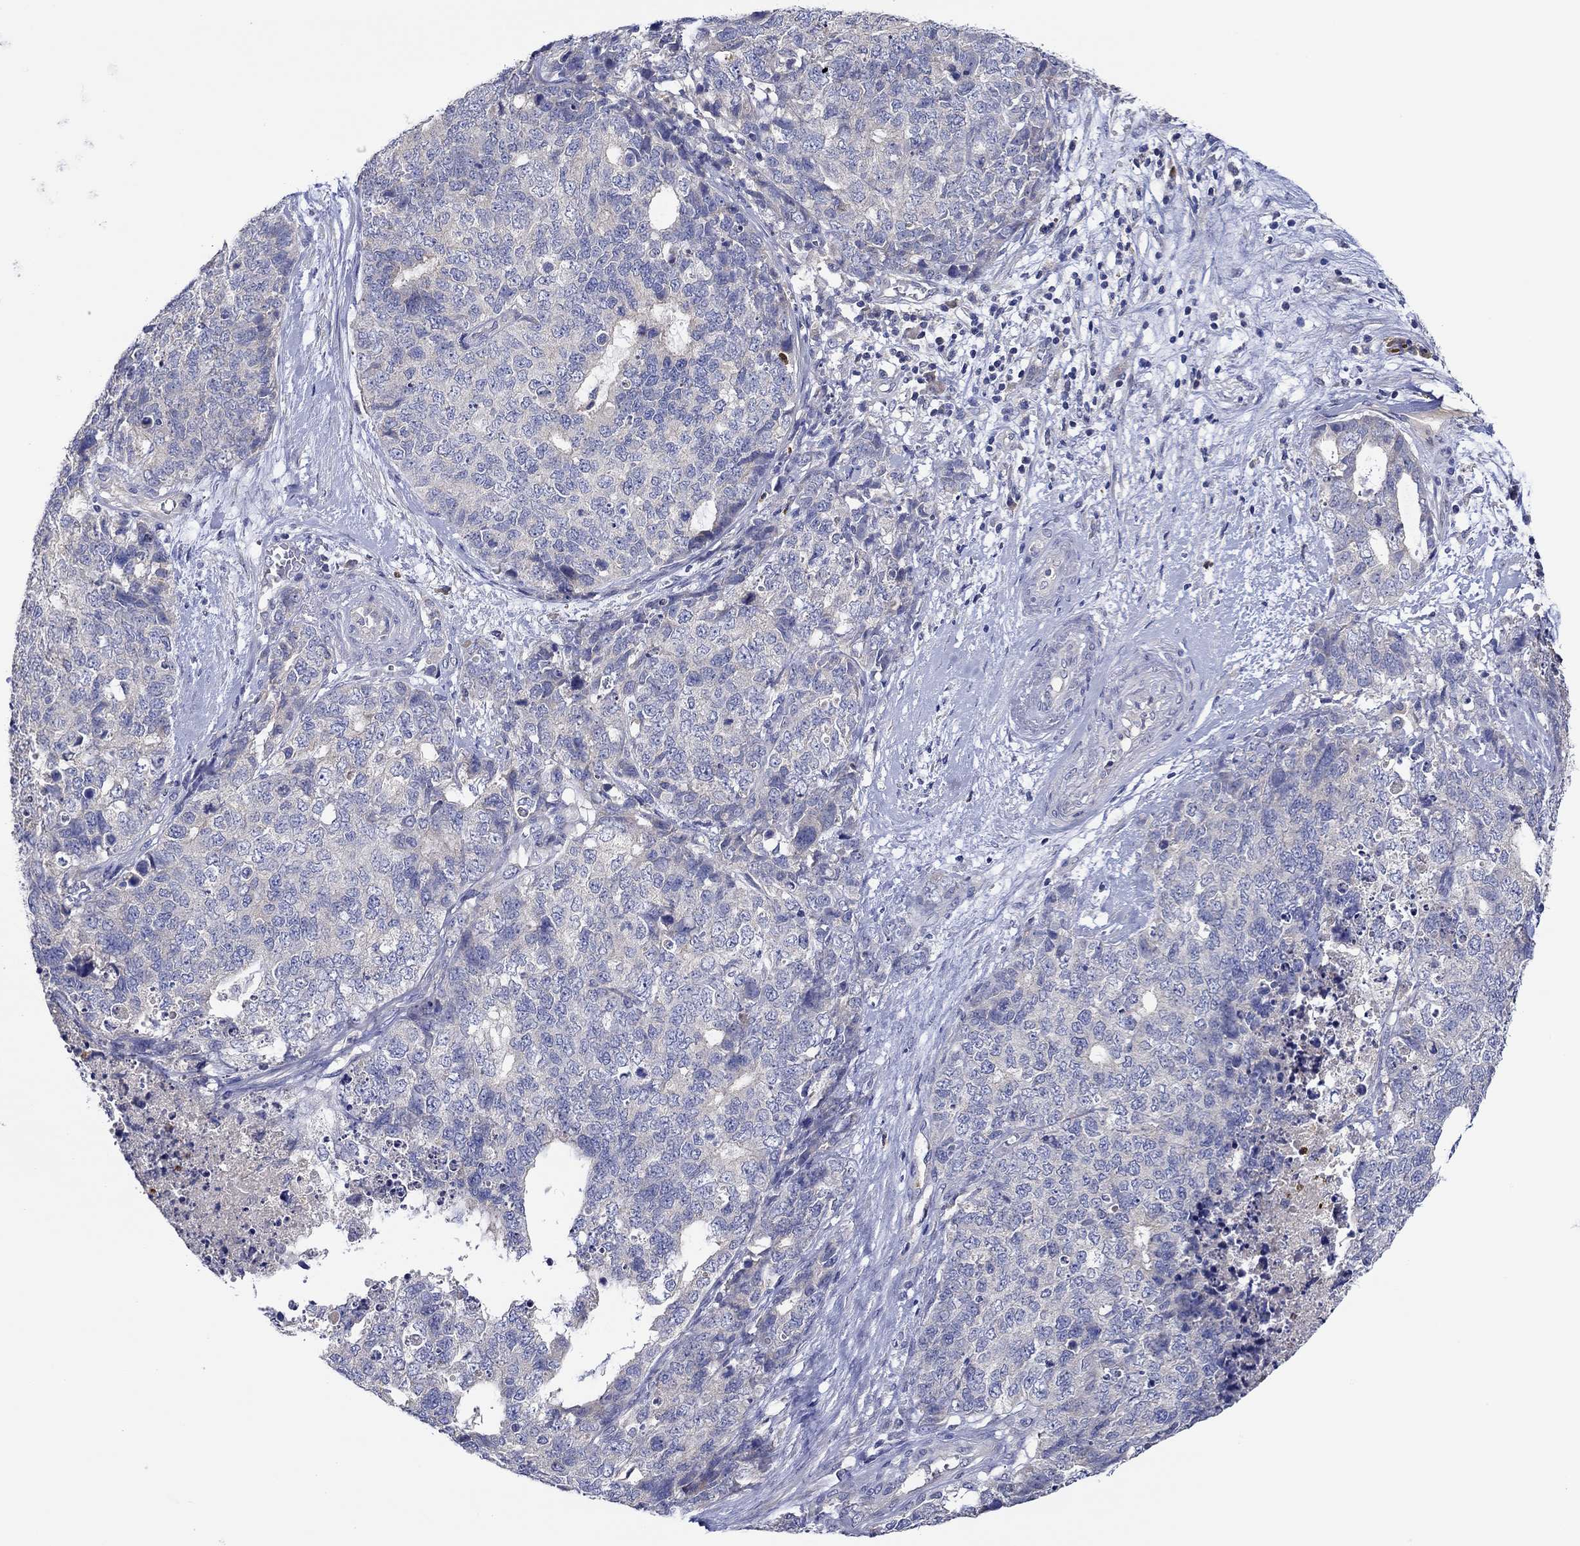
{"staining": {"intensity": "negative", "quantity": "none", "location": "none"}, "tissue": "cervical cancer", "cell_type": "Tumor cells", "image_type": "cancer", "snomed": [{"axis": "morphology", "description": "Squamous cell carcinoma, NOS"}, {"axis": "topography", "description": "Cervix"}], "caption": "Tumor cells are negative for protein expression in human squamous cell carcinoma (cervical).", "gene": "CHIT1", "patient": {"sex": "female", "age": 63}}